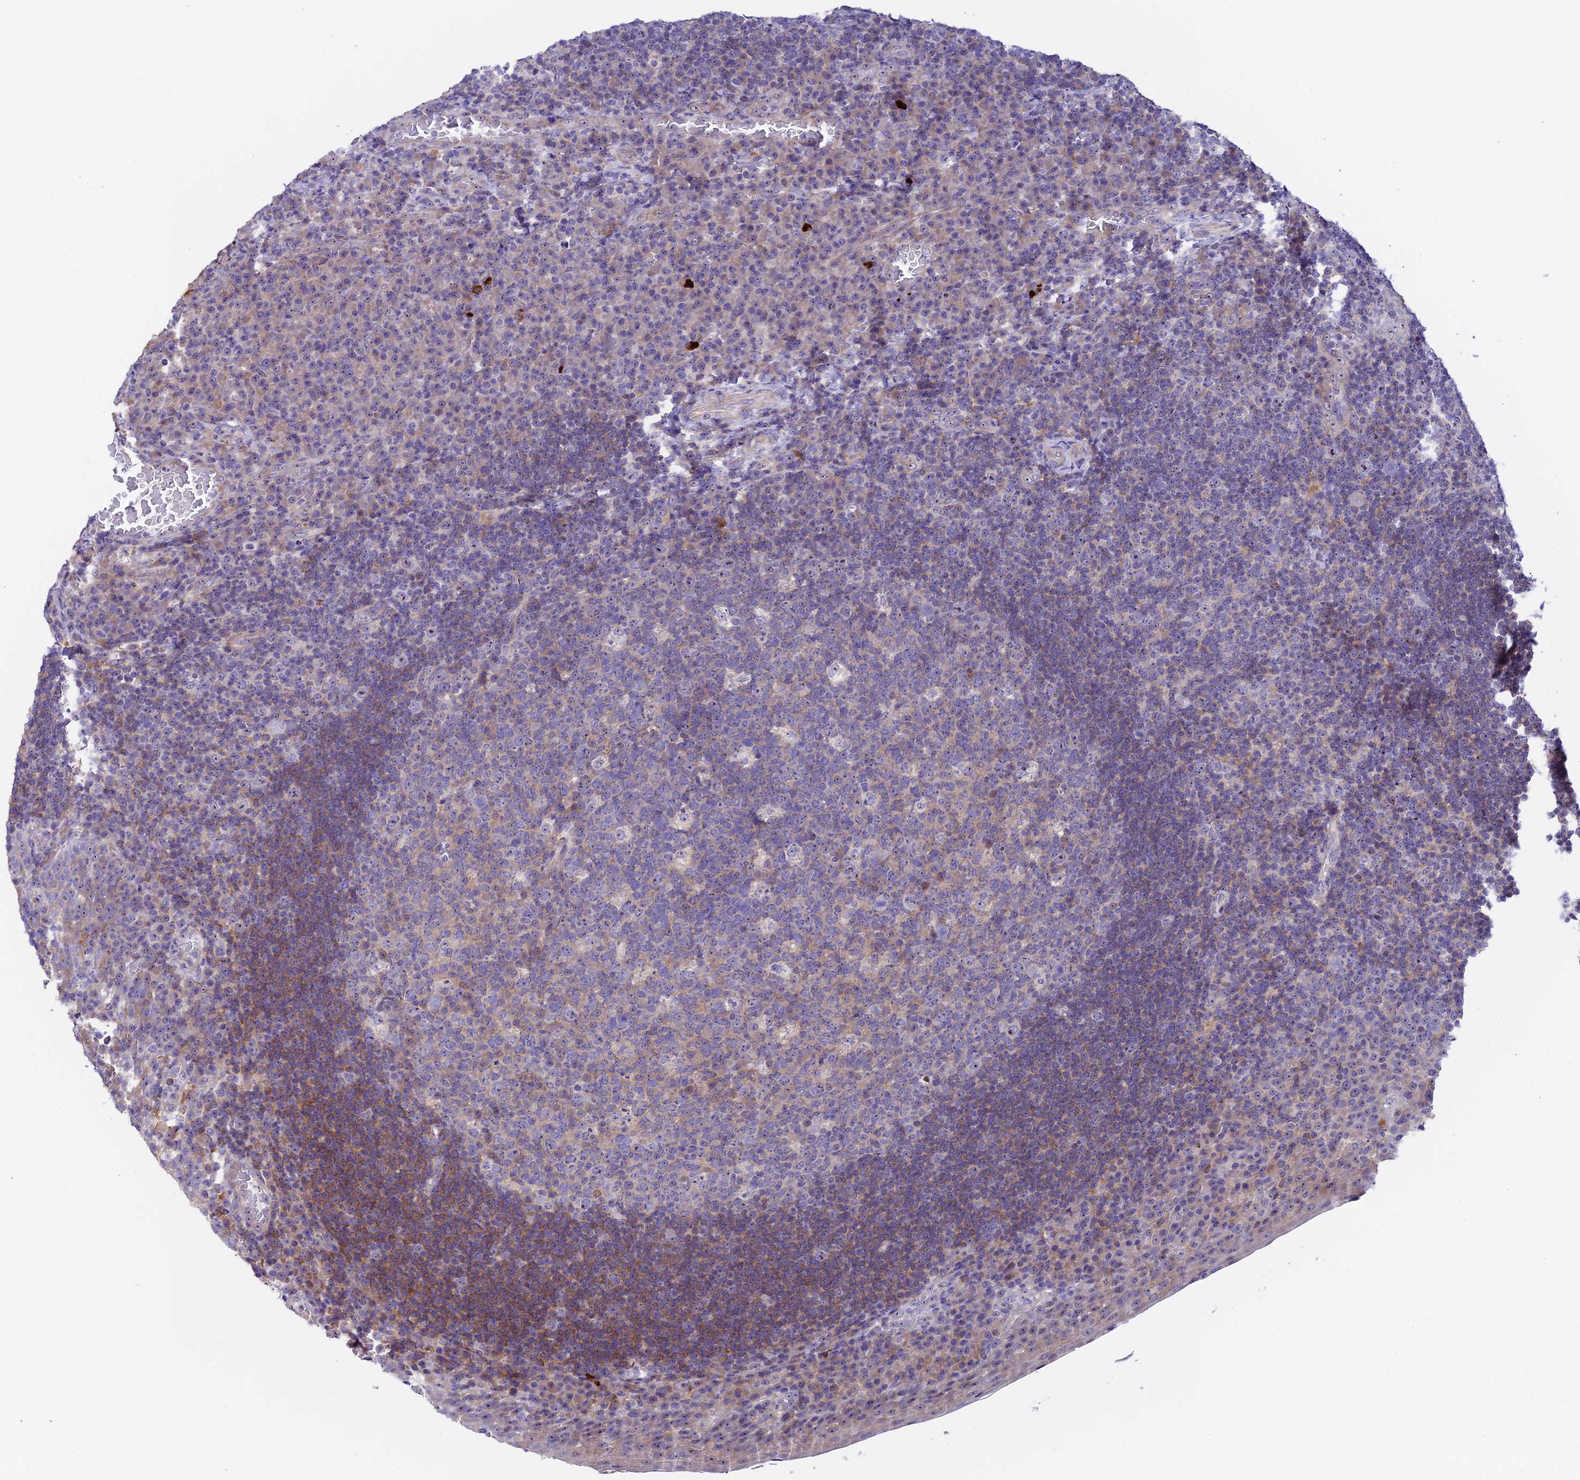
{"staining": {"intensity": "weak", "quantity": "<25%", "location": "cytoplasmic/membranous"}, "tissue": "tonsil", "cell_type": "Germinal center cells", "image_type": "normal", "snomed": [{"axis": "morphology", "description": "Normal tissue, NOS"}, {"axis": "topography", "description": "Tonsil"}], "caption": "Immunohistochemical staining of normal human tonsil shows no significant positivity in germinal center cells.", "gene": "DUSP29", "patient": {"sex": "male", "age": 17}}